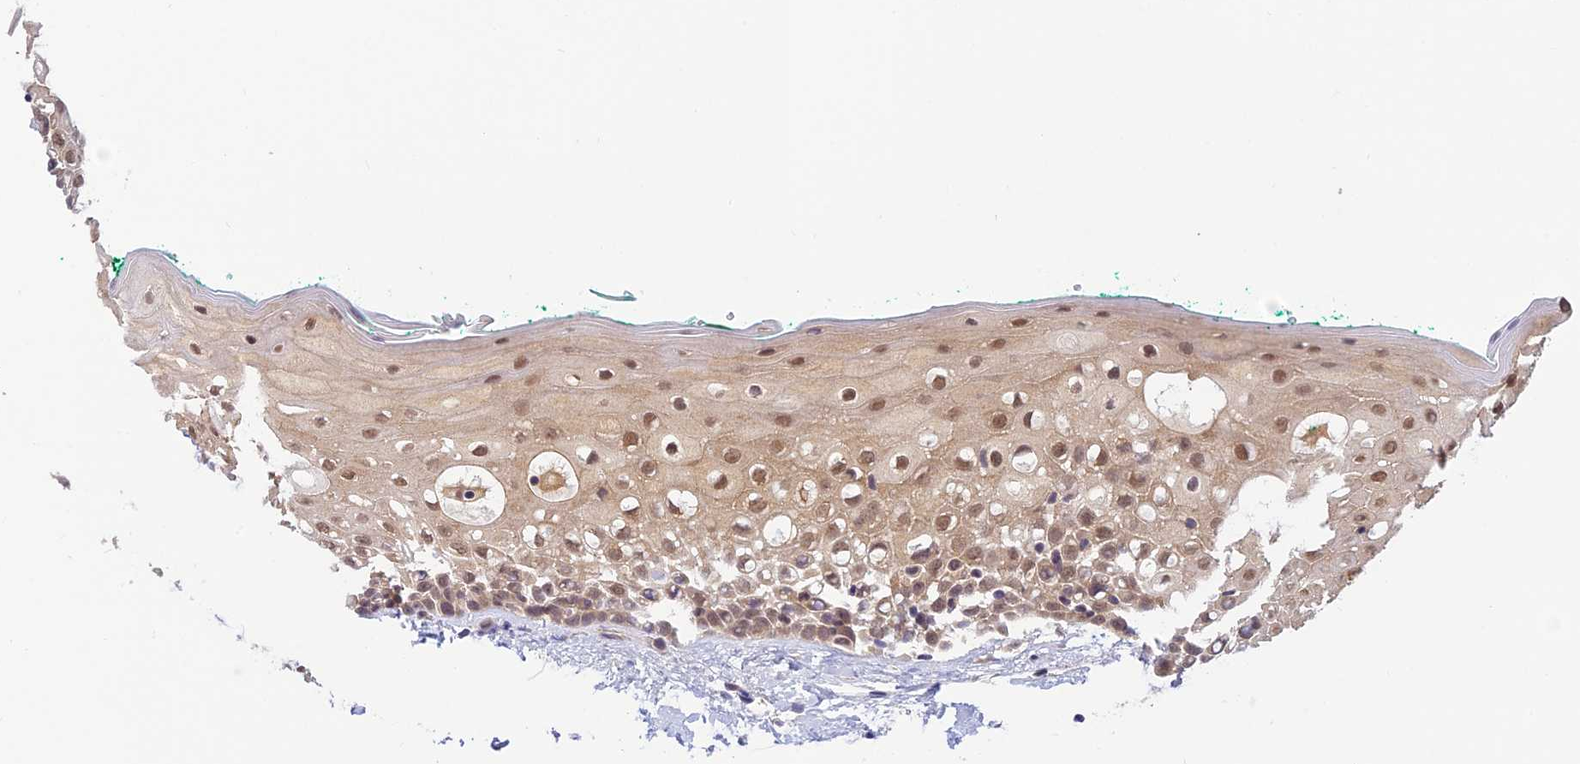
{"staining": {"intensity": "moderate", "quantity": ">75%", "location": "cytoplasmic/membranous,nuclear"}, "tissue": "oral mucosa", "cell_type": "Squamous epithelial cells", "image_type": "normal", "snomed": [{"axis": "morphology", "description": "Normal tissue, NOS"}, {"axis": "topography", "description": "Oral tissue"}], "caption": "Squamous epithelial cells reveal medium levels of moderate cytoplasmic/membranous,nuclear positivity in about >75% of cells in unremarkable human oral mucosa. The staining was performed using DAB to visualize the protein expression in brown, while the nuclei were stained in blue with hematoxylin (Magnification: 20x).", "gene": "SKIC8", "patient": {"sex": "female", "age": 70}}